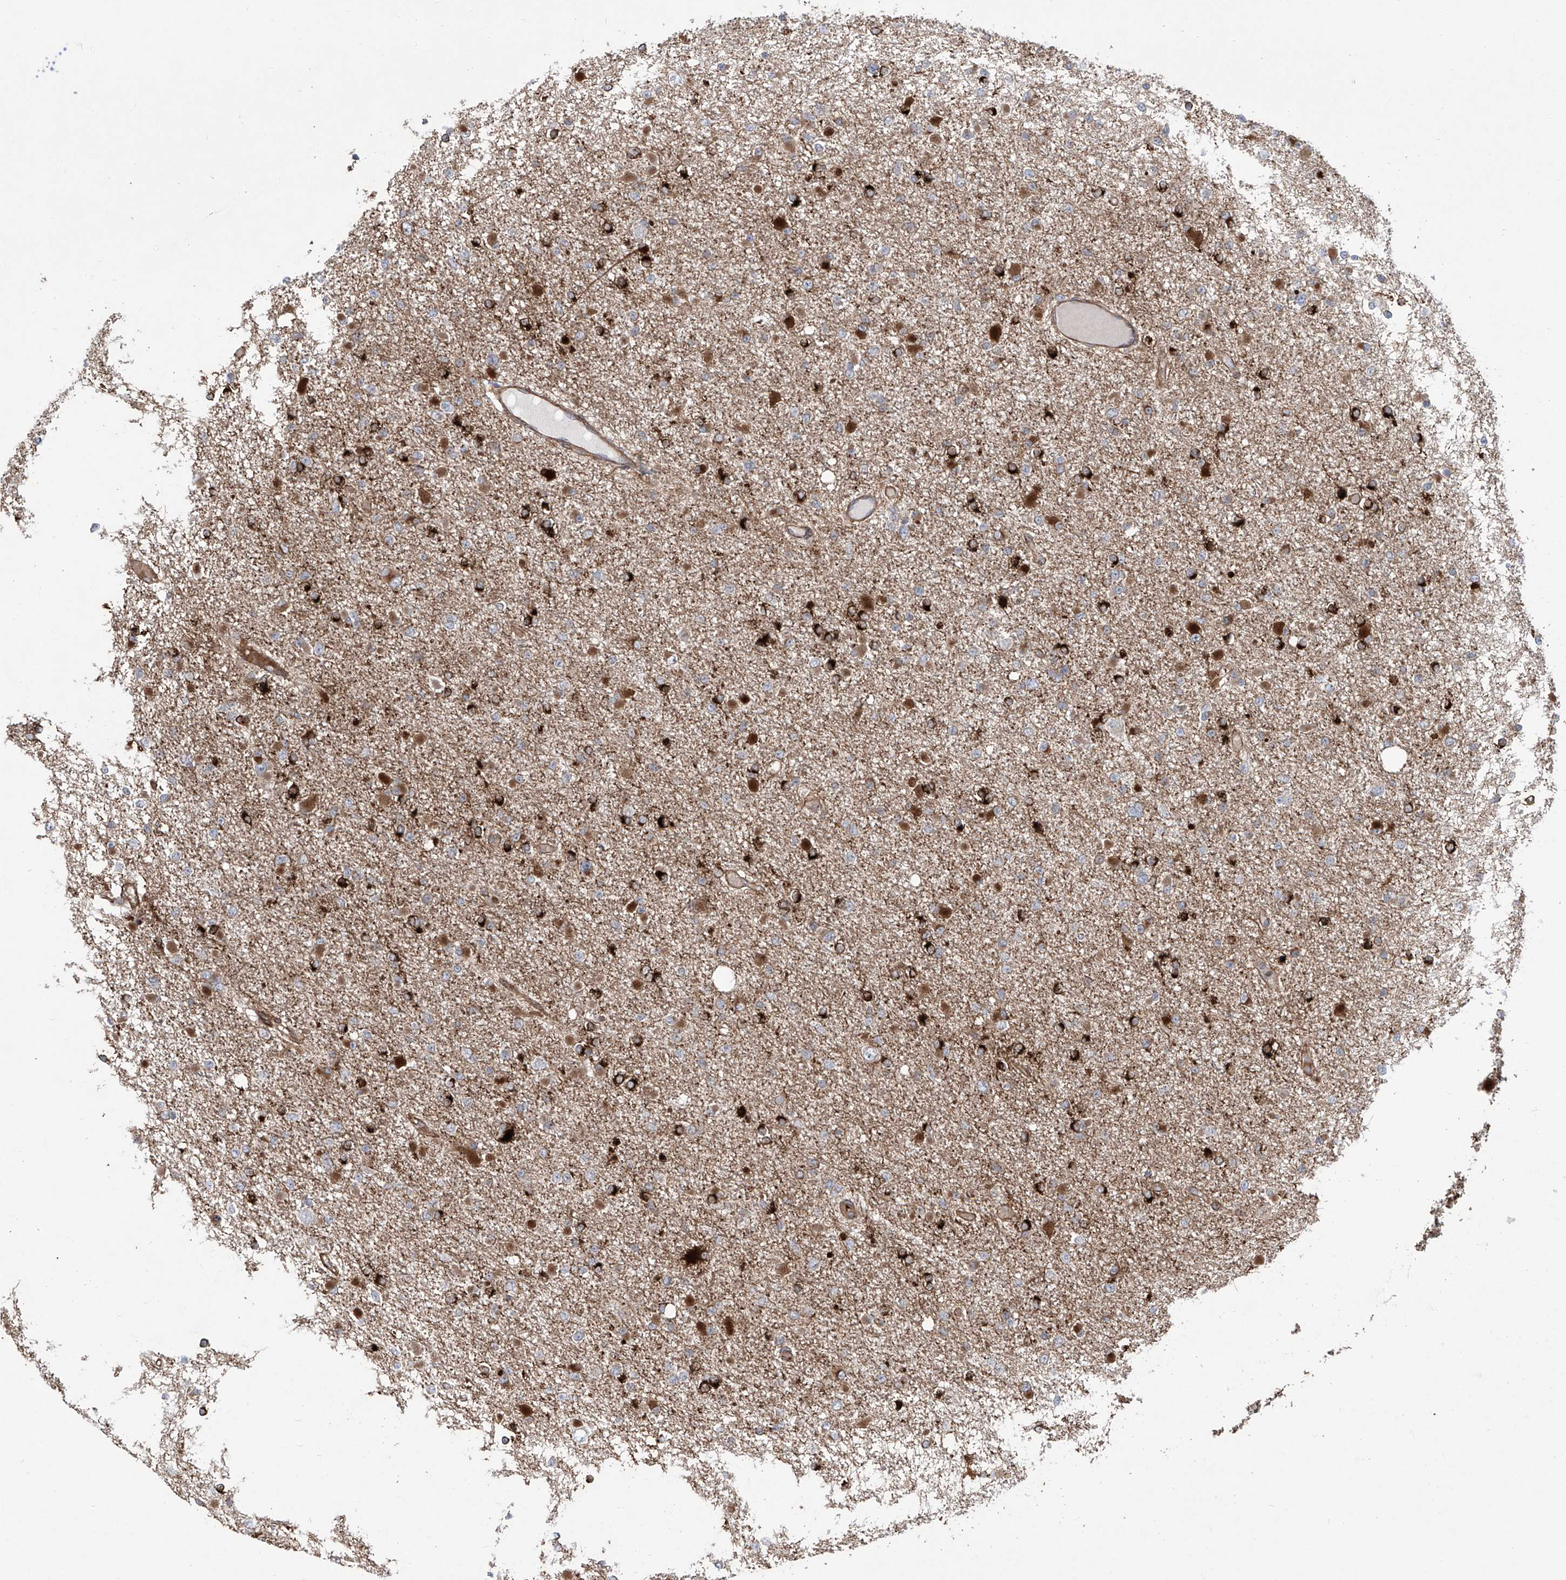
{"staining": {"intensity": "weak", "quantity": "25%-75%", "location": "cytoplasmic/membranous"}, "tissue": "glioma", "cell_type": "Tumor cells", "image_type": "cancer", "snomed": [{"axis": "morphology", "description": "Glioma, malignant, Low grade"}, {"axis": "topography", "description": "Brain"}], "caption": "High-magnification brightfield microscopy of malignant low-grade glioma stained with DAB (3,3'-diaminobenzidine) (brown) and counterstained with hematoxylin (blue). tumor cells exhibit weak cytoplasmic/membranous staining is appreciated in about25%-75% of cells. (DAB (3,3'-diaminobenzidine) = brown stain, brightfield microscopy at high magnification).", "gene": "APAF1", "patient": {"sex": "female", "age": 22}}